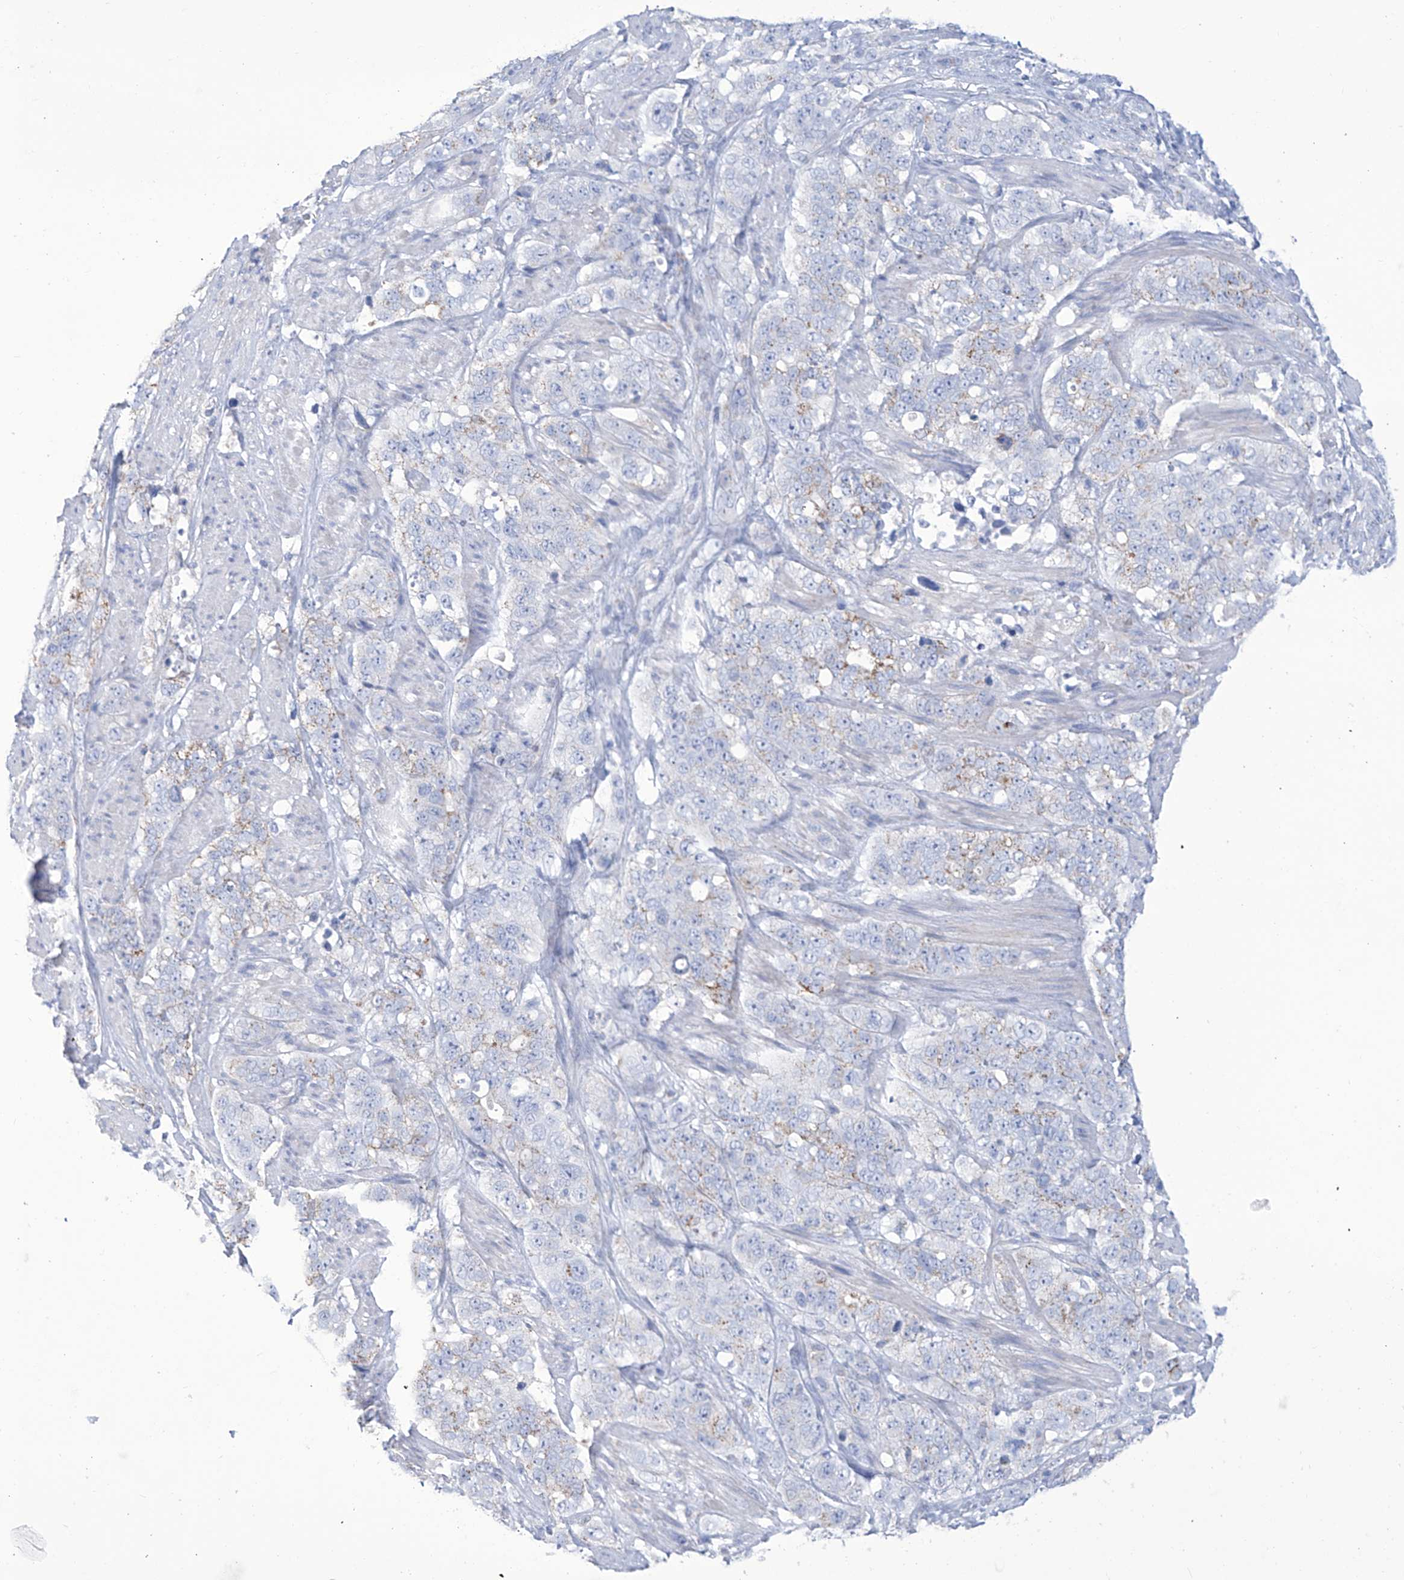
{"staining": {"intensity": "weak", "quantity": "<25%", "location": "cytoplasmic/membranous"}, "tissue": "stomach cancer", "cell_type": "Tumor cells", "image_type": "cancer", "snomed": [{"axis": "morphology", "description": "Adenocarcinoma, NOS"}, {"axis": "topography", "description": "Stomach"}], "caption": "Protein analysis of adenocarcinoma (stomach) reveals no significant positivity in tumor cells.", "gene": "ALDH6A1", "patient": {"sex": "male", "age": 48}}